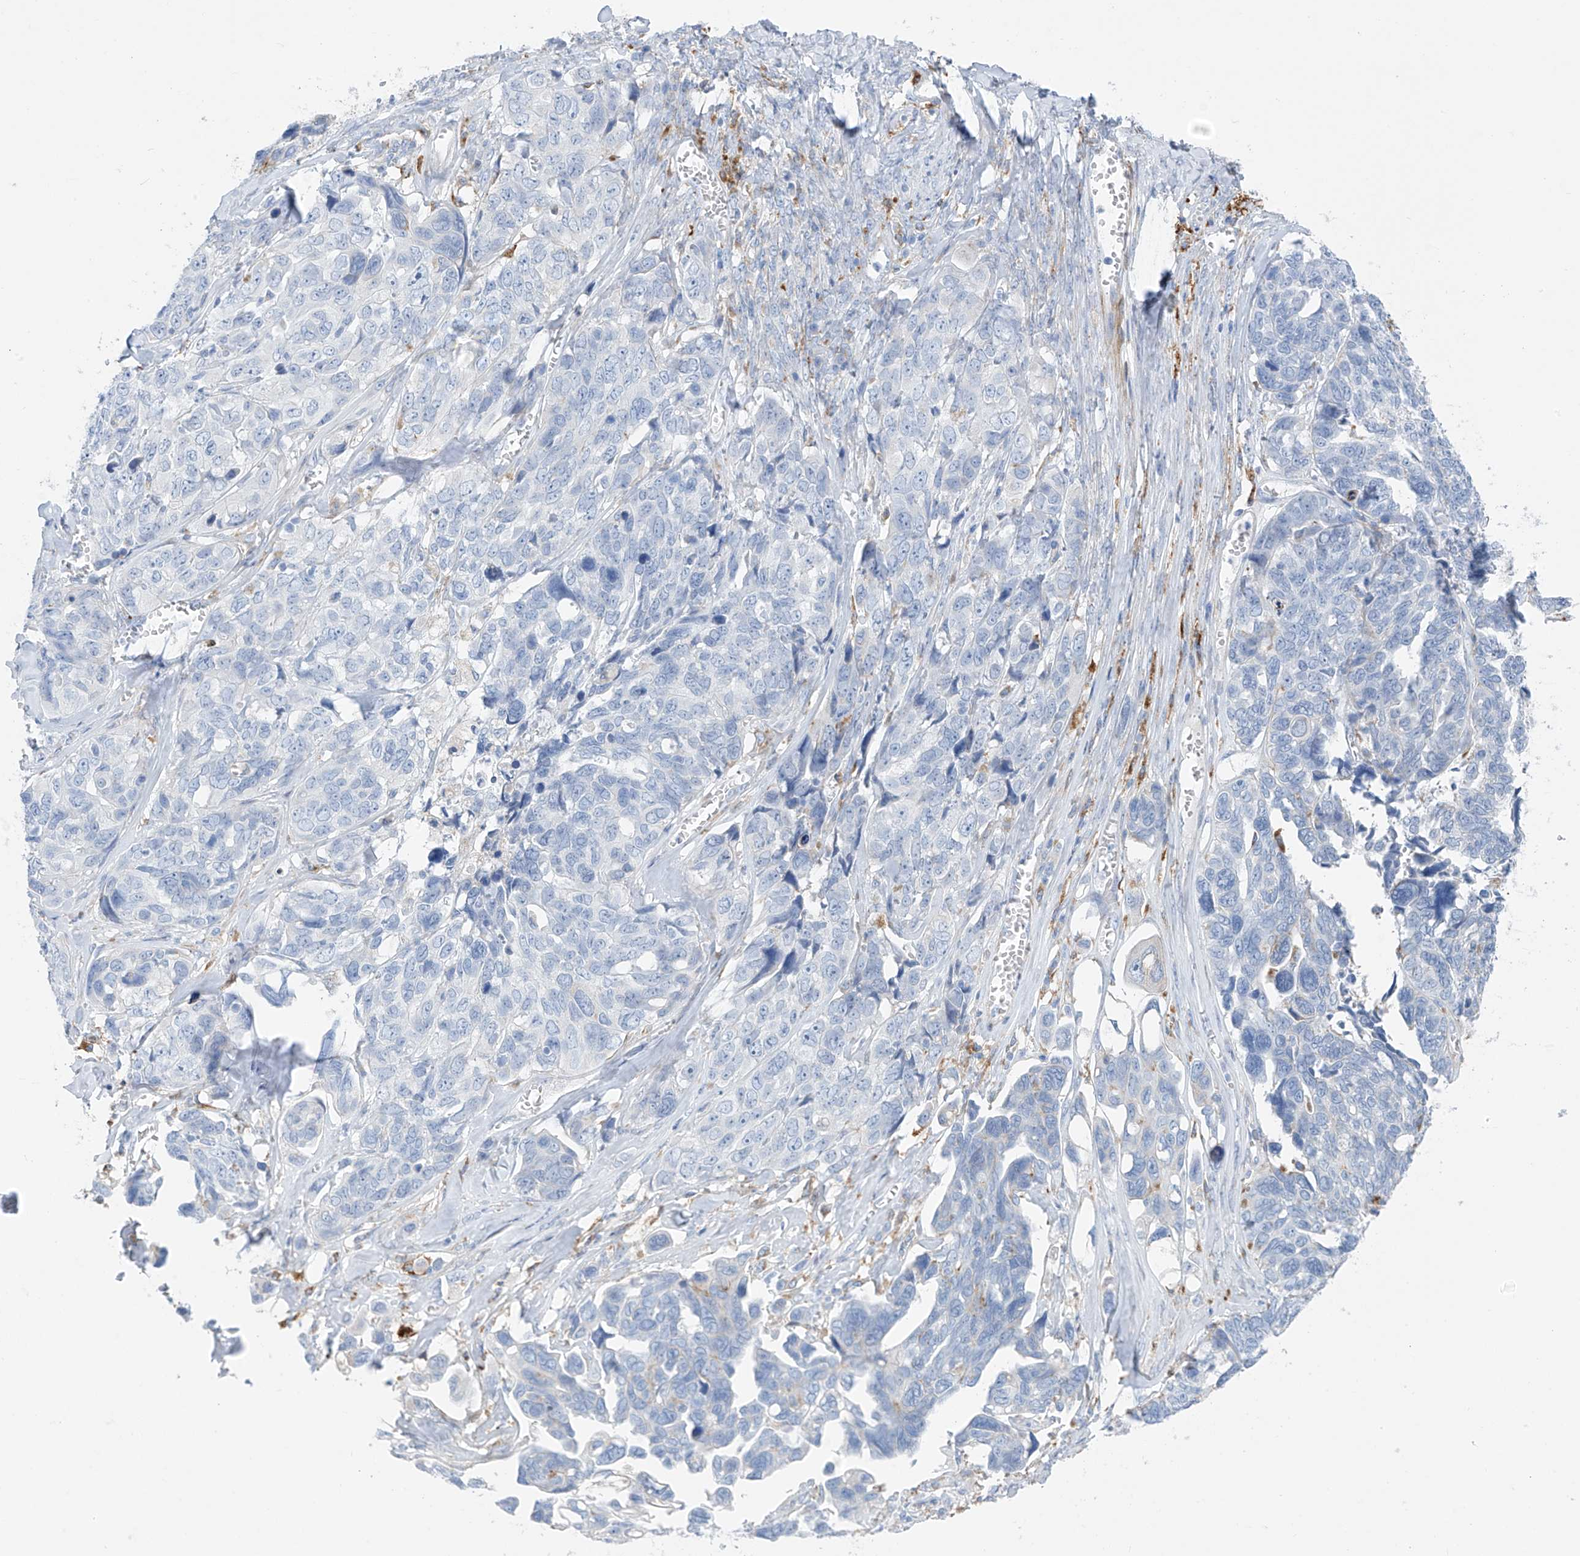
{"staining": {"intensity": "negative", "quantity": "none", "location": "none"}, "tissue": "ovarian cancer", "cell_type": "Tumor cells", "image_type": "cancer", "snomed": [{"axis": "morphology", "description": "Cystadenocarcinoma, serous, NOS"}, {"axis": "topography", "description": "Ovary"}], "caption": "Photomicrograph shows no significant protein expression in tumor cells of serous cystadenocarcinoma (ovarian).", "gene": "GLMP", "patient": {"sex": "female", "age": 79}}